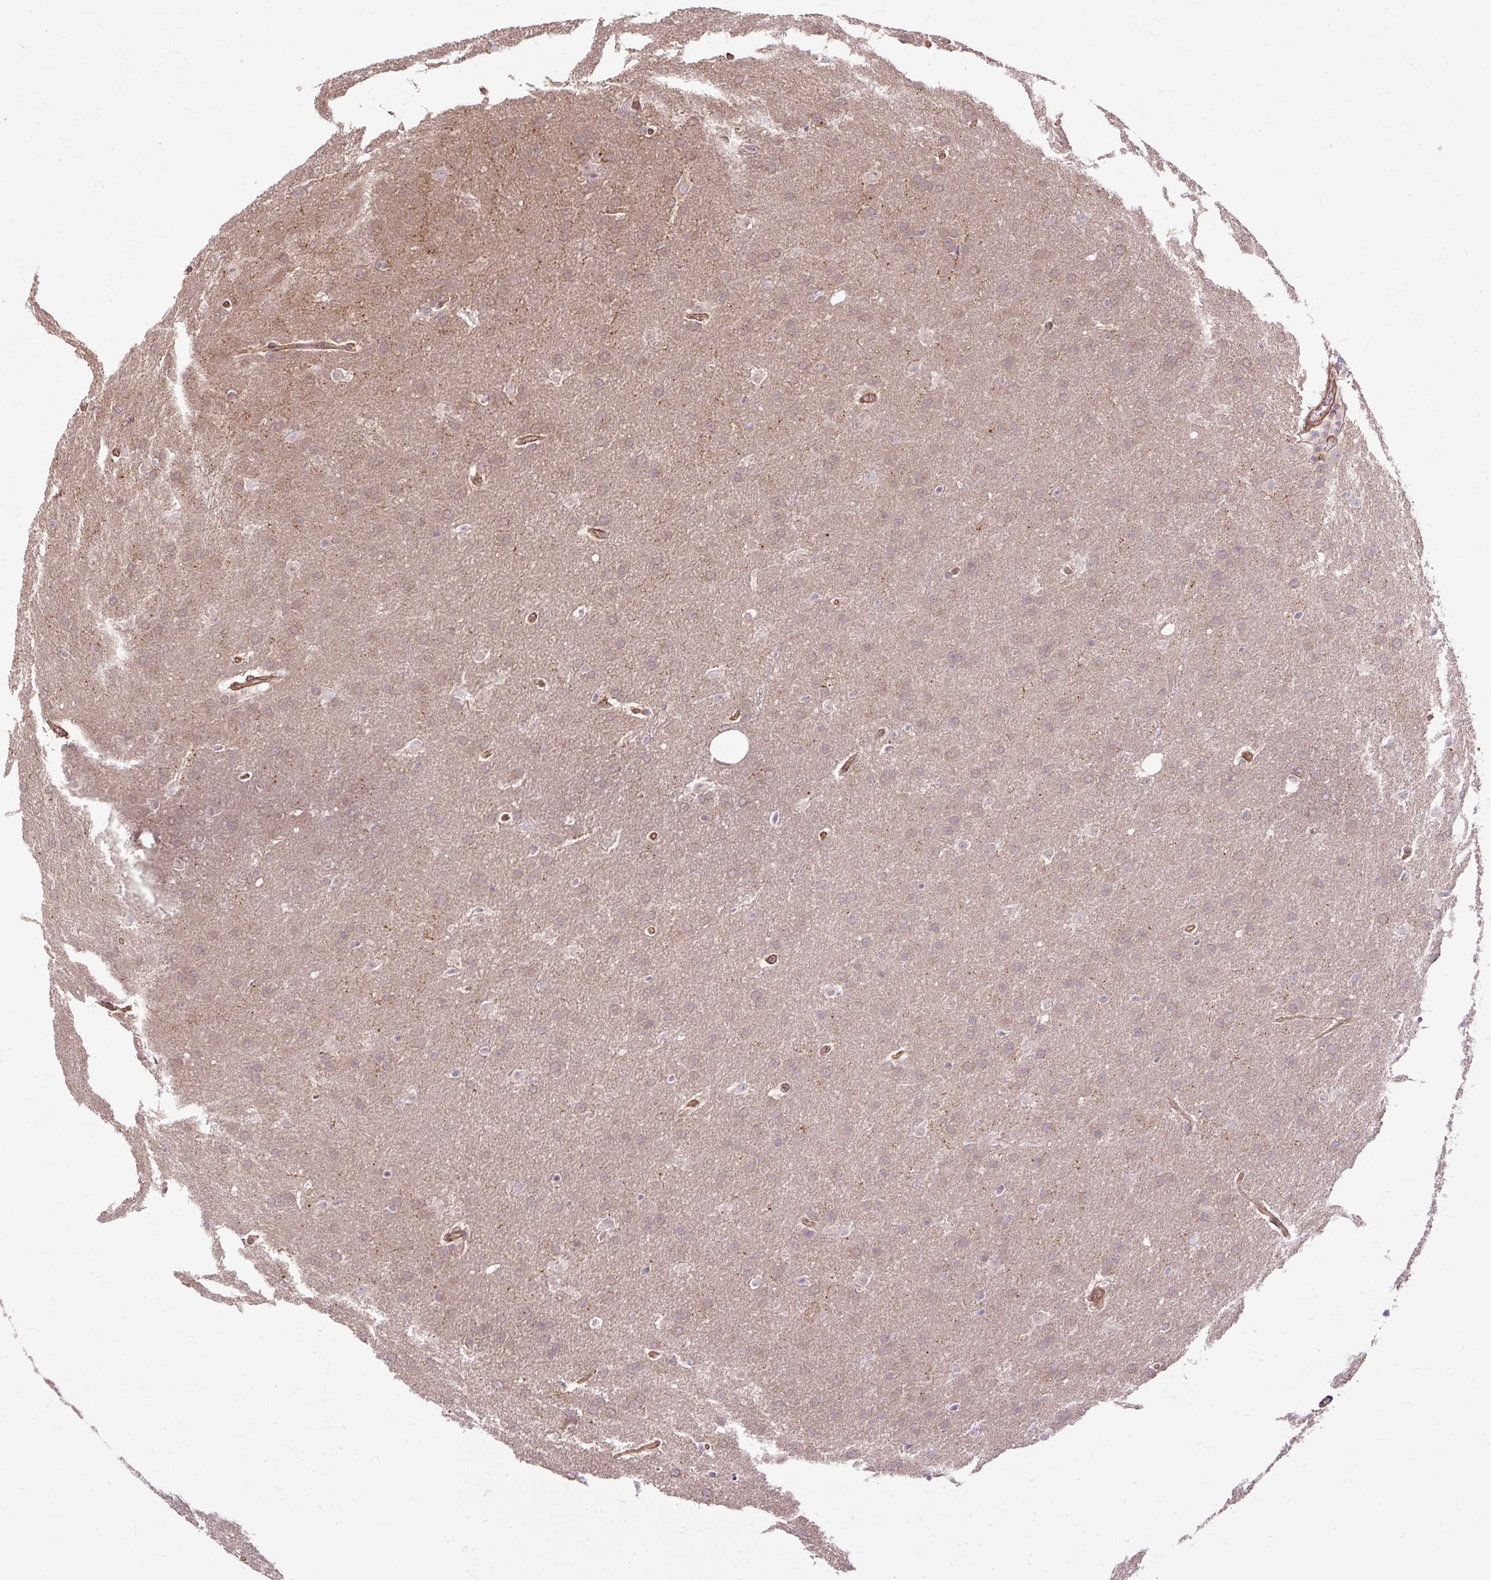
{"staining": {"intensity": "negative", "quantity": "none", "location": "none"}, "tissue": "glioma", "cell_type": "Tumor cells", "image_type": "cancer", "snomed": [{"axis": "morphology", "description": "Glioma, malignant, Low grade"}, {"axis": "topography", "description": "Brain"}], "caption": "A histopathology image of human glioma is negative for staining in tumor cells. (Immunohistochemistry (ihc), brightfield microscopy, high magnification).", "gene": "FLRT1", "patient": {"sex": "female", "age": 32}}